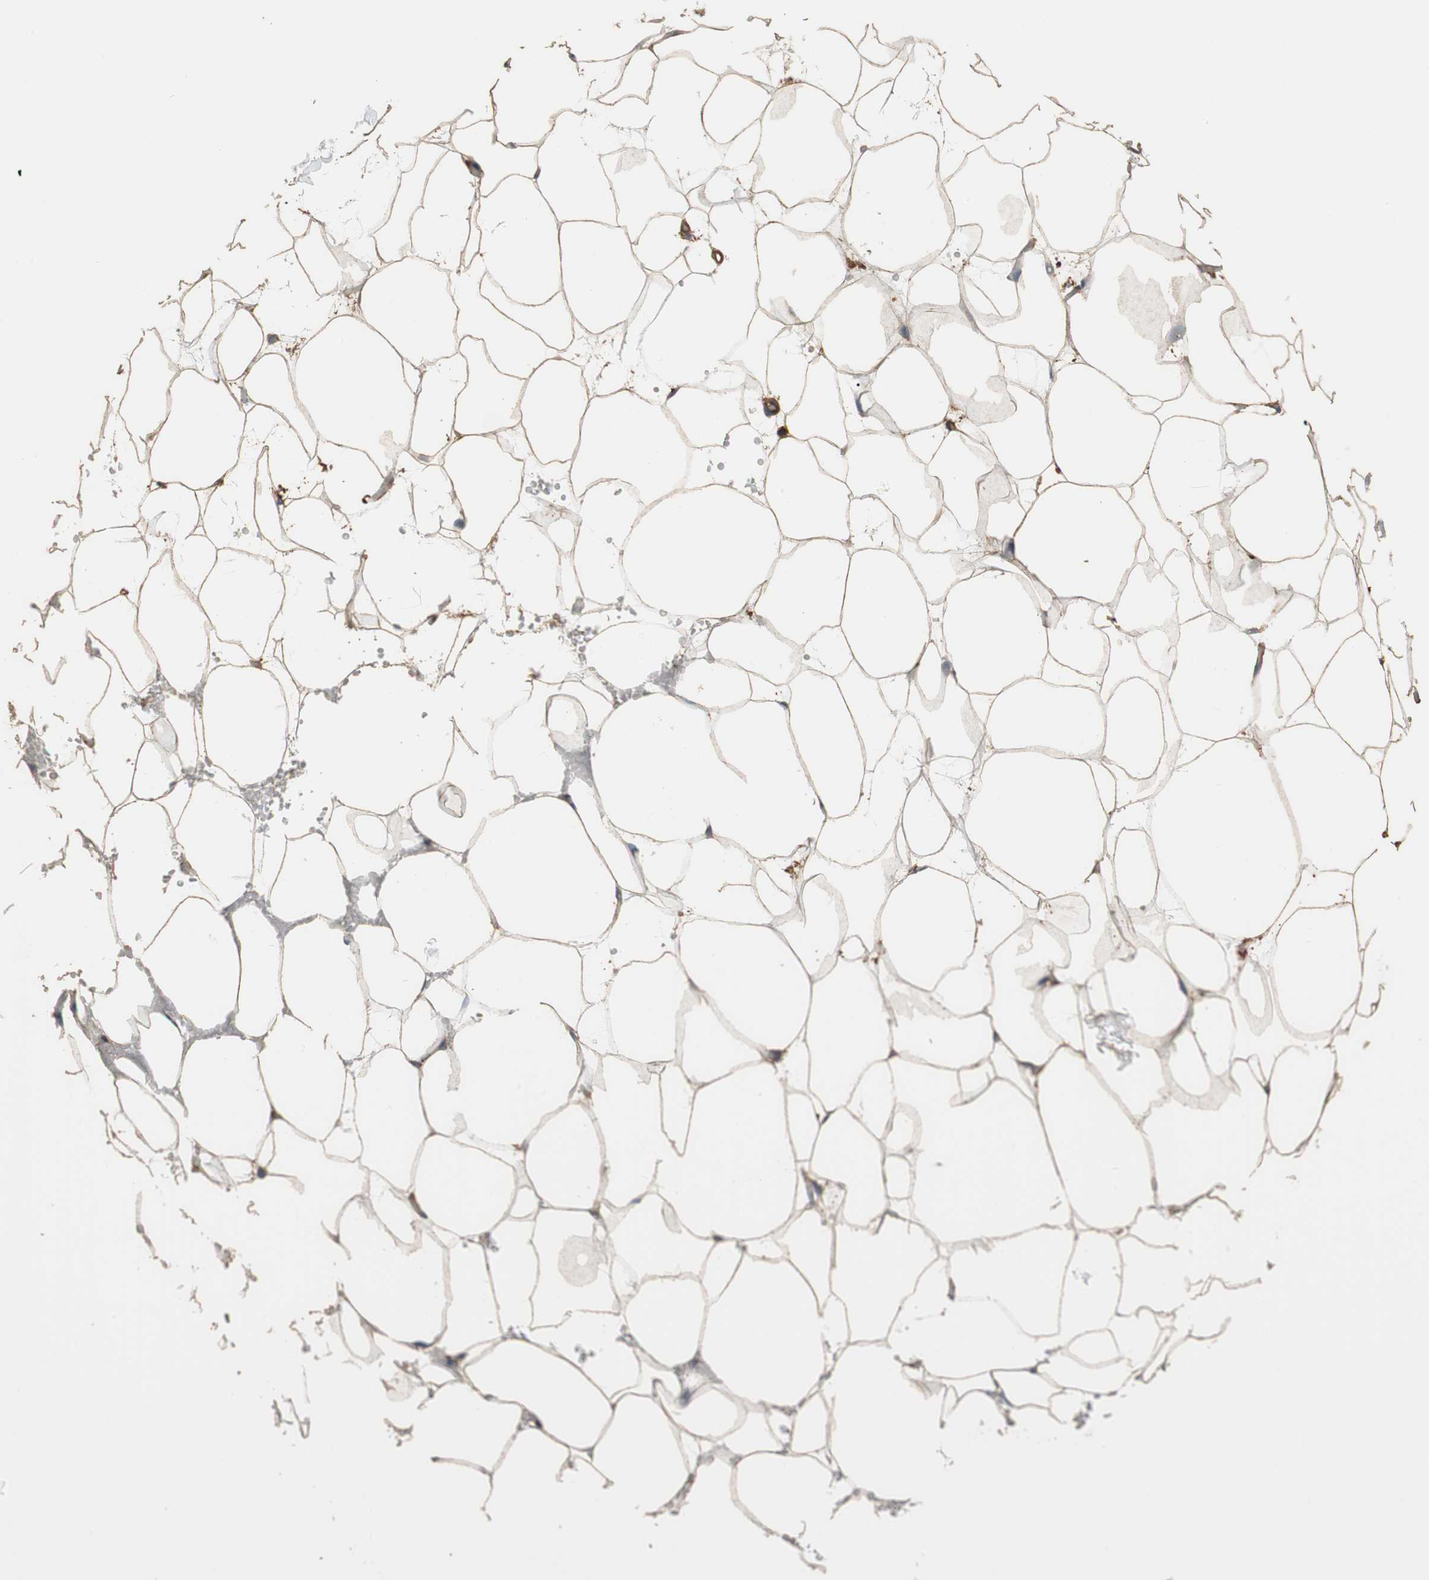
{"staining": {"intensity": "moderate", "quantity": ">75%", "location": "cytoplasmic/membranous"}, "tissue": "adipose tissue", "cell_type": "Adipocytes", "image_type": "normal", "snomed": [{"axis": "morphology", "description": "Normal tissue, NOS"}, {"axis": "topography", "description": "Breast"}, {"axis": "topography", "description": "Adipose tissue"}], "caption": "Benign adipose tissue displays moderate cytoplasmic/membranous expression in approximately >75% of adipocytes, visualized by immunohistochemistry.", "gene": "IL1RL1", "patient": {"sex": "female", "age": 25}}